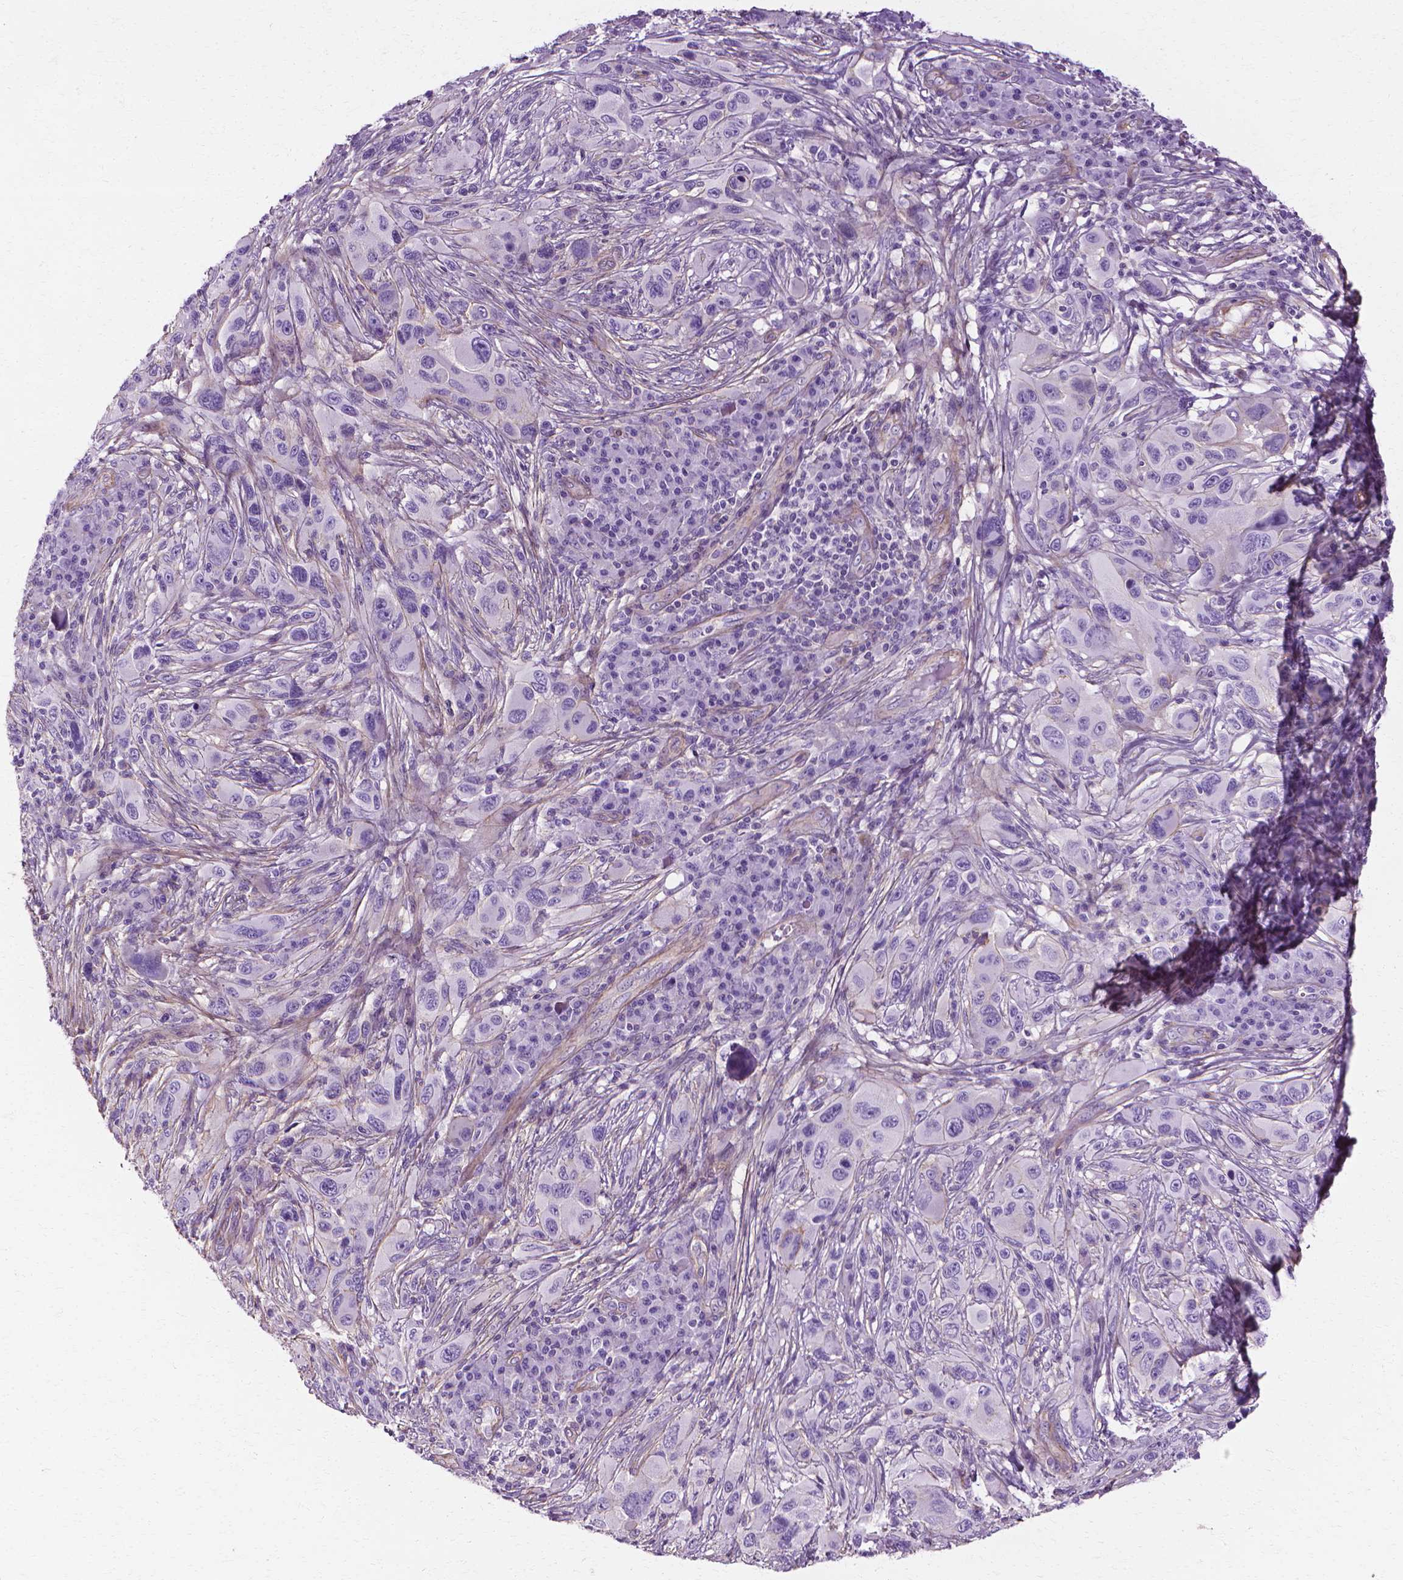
{"staining": {"intensity": "negative", "quantity": "none", "location": "none"}, "tissue": "melanoma", "cell_type": "Tumor cells", "image_type": "cancer", "snomed": [{"axis": "morphology", "description": "Malignant melanoma, NOS"}, {"axis": "topography", "description": "Skin"}], "caption": "This is an IHC image of malignant melanoma. There is no positivity in tumor cells.", "gene": "CFAP157", "patient": {"sex": "male", "age": 53}}